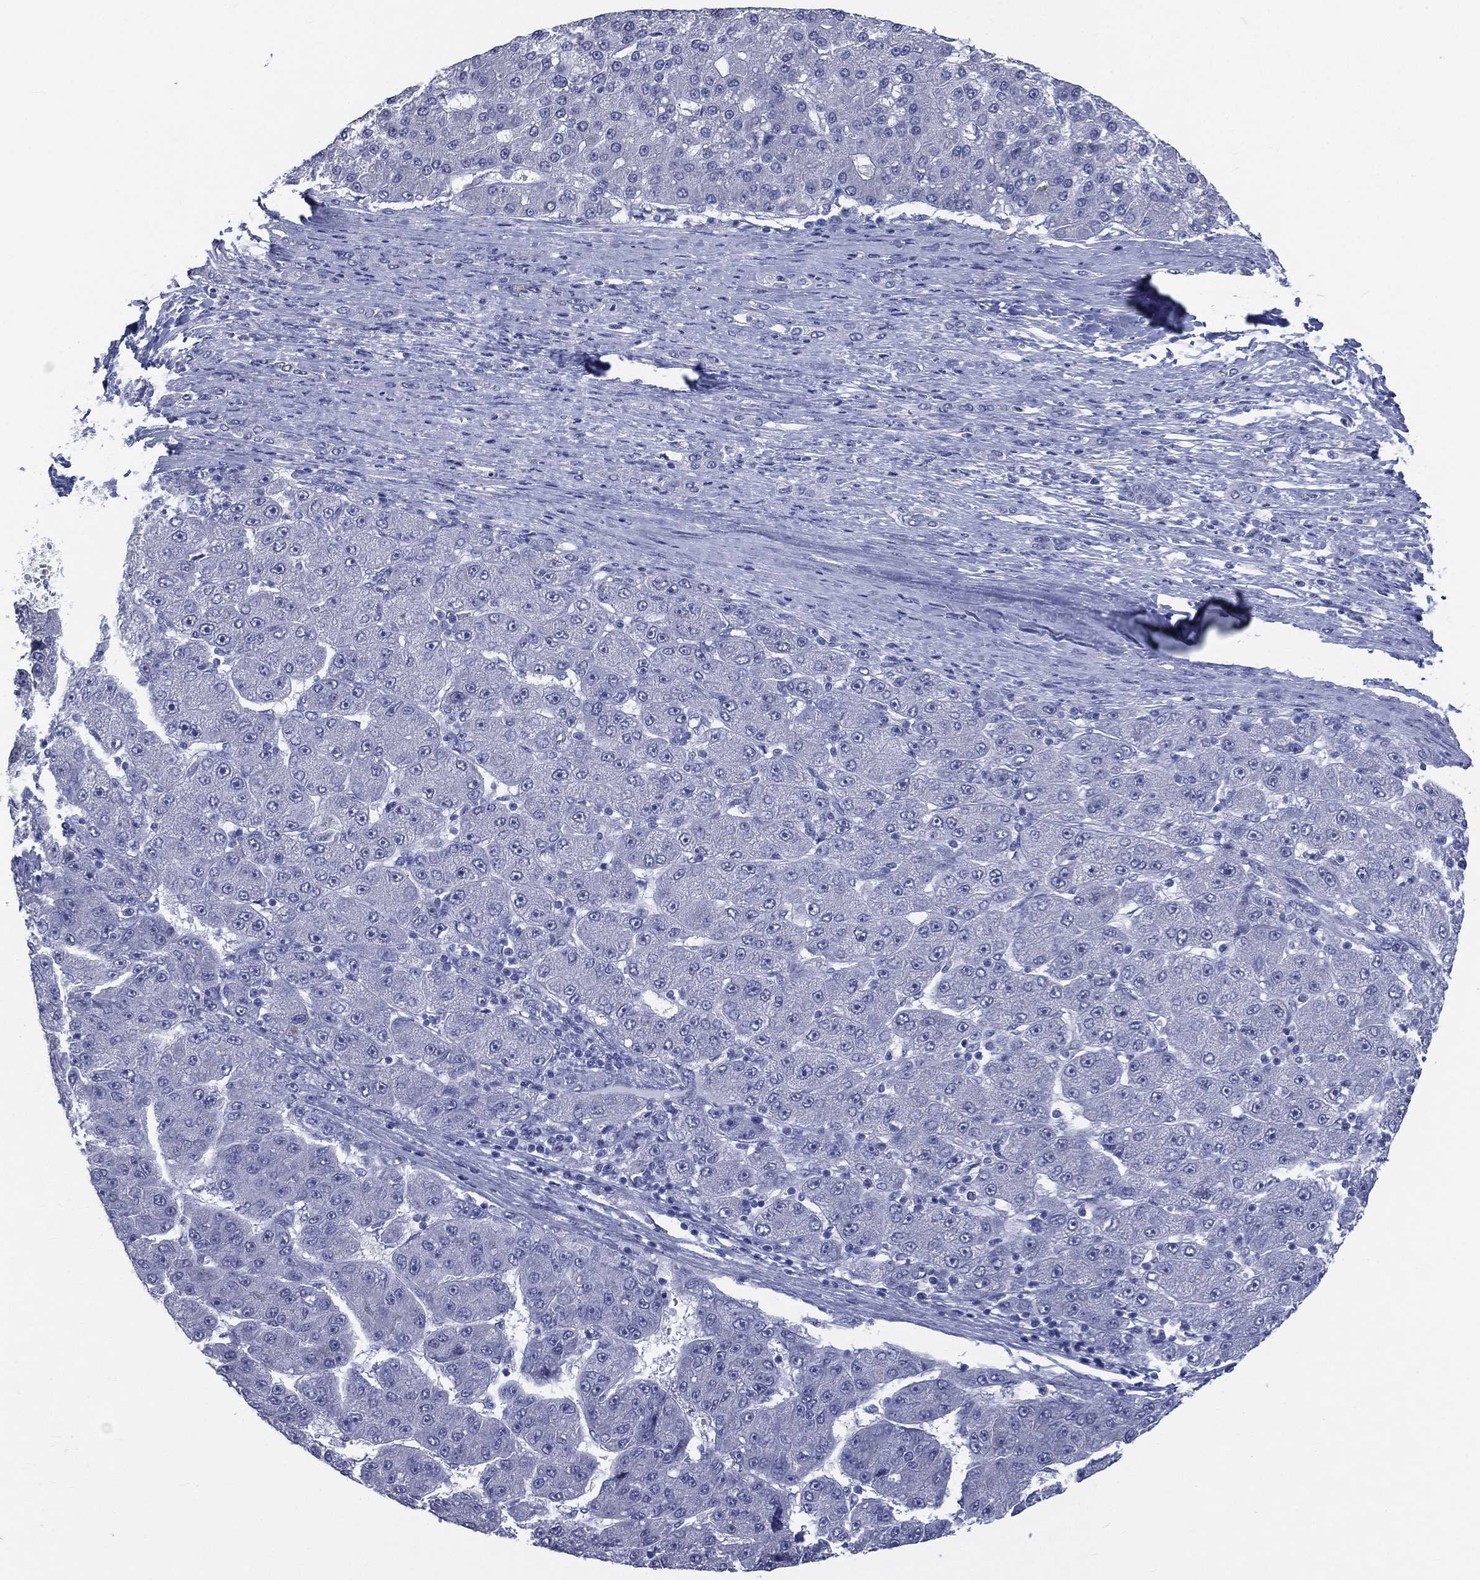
{"staining": {"intensity": "negative", "quantity": "none", "location": "none"}, "tissue": "liver cancer", "cell_type": "Tumor cells", "image_type": "cancer", "snomed": [{"axis": "morphology", "description": "Carcinoma, Hepatocellular, NOS"}, {"axis": "topography", "description": "Liver"}], "caption": "Liver cancer (hepatocellular carcinoma) was stained to show a protein in brown. There is no significant positivity in tumor cells. Nuclei are stained in blue.", "gene": "AKAP3", "patient": {"sex": "male", "age": 67}}